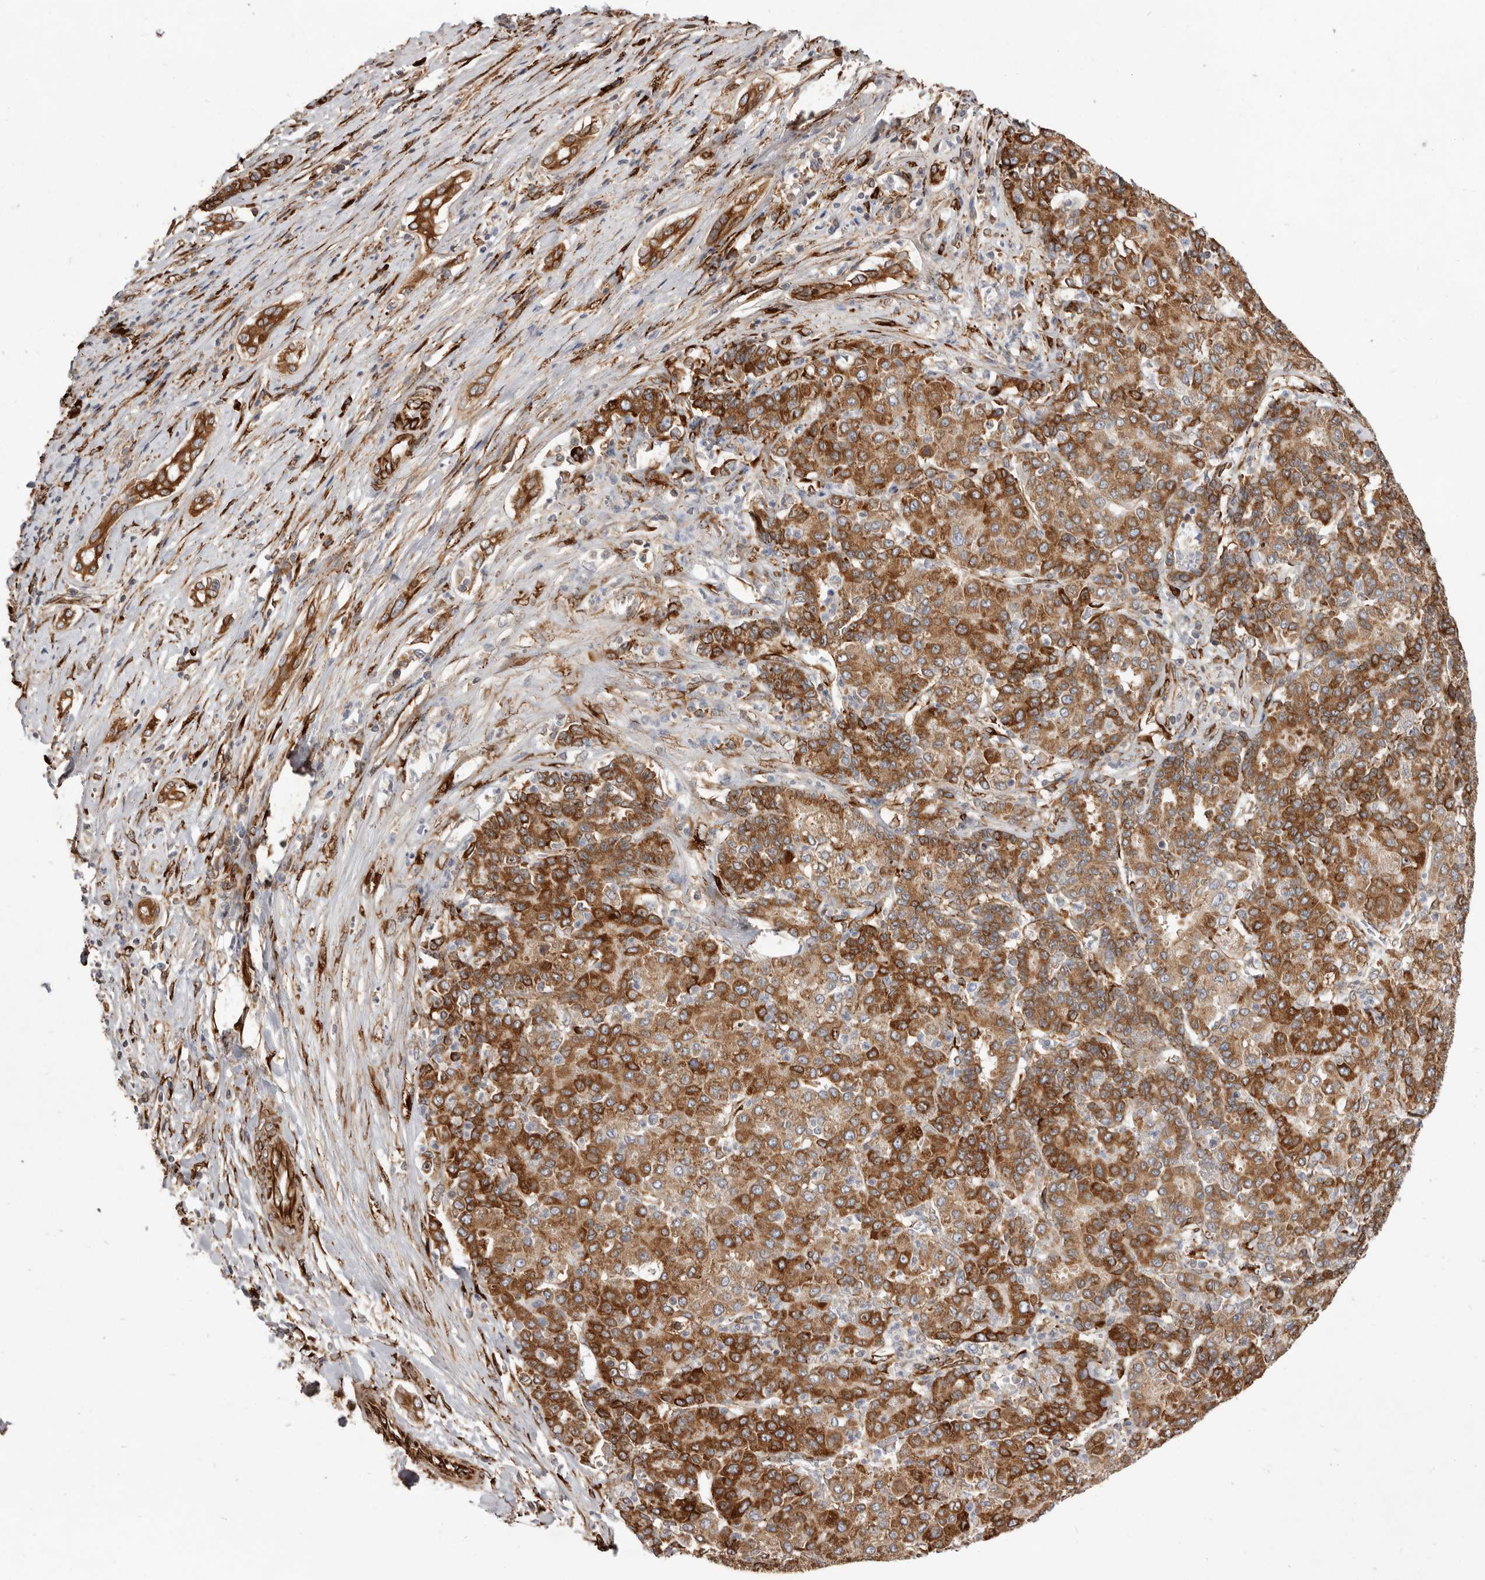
{"staining": {"intensity": "moderate", "quantity": ">75%", "location": "cytoplasmic/membranous"}, "tissue": "liver cancer", "cell_type": "Tumor cells", "image_type": "cancer", "snomed": [{"axis": "morphology", "description": "Carcinoma, Hepatocellular, NOS"}, {"axis": "topography", "description": "Liver"}], "caption": "This photomicrograph displays liver cancer (hepatocellular carcinoma) stained with IHC to label a protein in brown. The cytoplasmic/membranous of tumor cells show moderate positivity for the protein. Nuclei are counter-stained blue.", "gene": "WDTC1", "patient": {"sex": "male", "age": 65}}